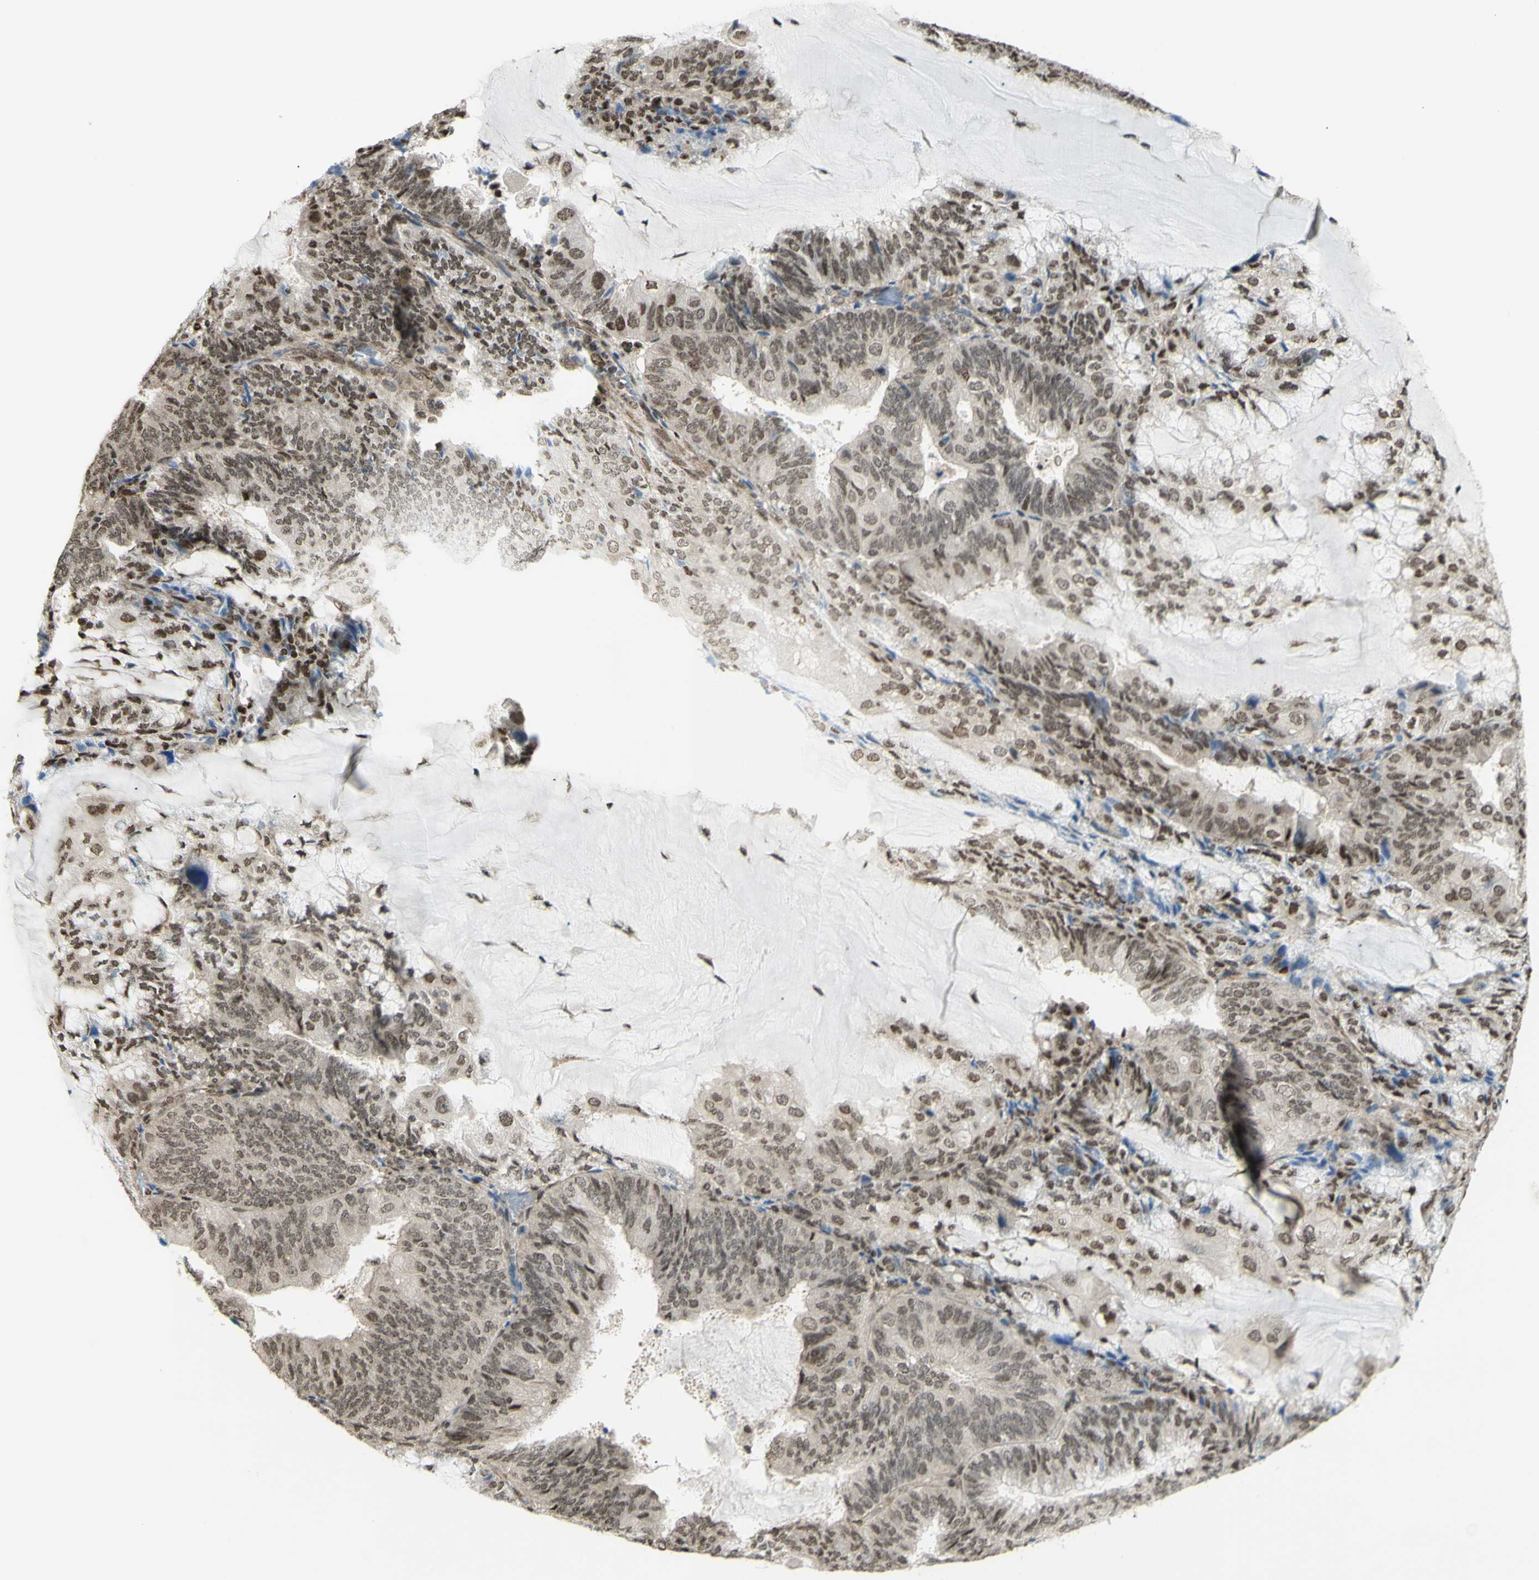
{"staining": {"intensity": "weak", "quantity": ">75%", "location": "nuclear"}, "tissue": "endometrial cancer", "cell_type": "Tumor cells", "image_type": "cancer", "snomed": [{"axis": "morphology", "description": "Adenocarcinoma, NOS"}, {"axis": "topography", "description": "Endometrium"}], "caption": "Protein staining of adenocarcinoma (endometrial) tissue shows weak nuclear staining in approximately >75% of tumor cells. (Stains: DAB (3,3'-diaminobenzidine) in brown, nuclei in blue, Microscopy: brightfield microscopy at high magnification).", "gene": "ZMYM6", "patient": {"sex": "female", "age": 81}}